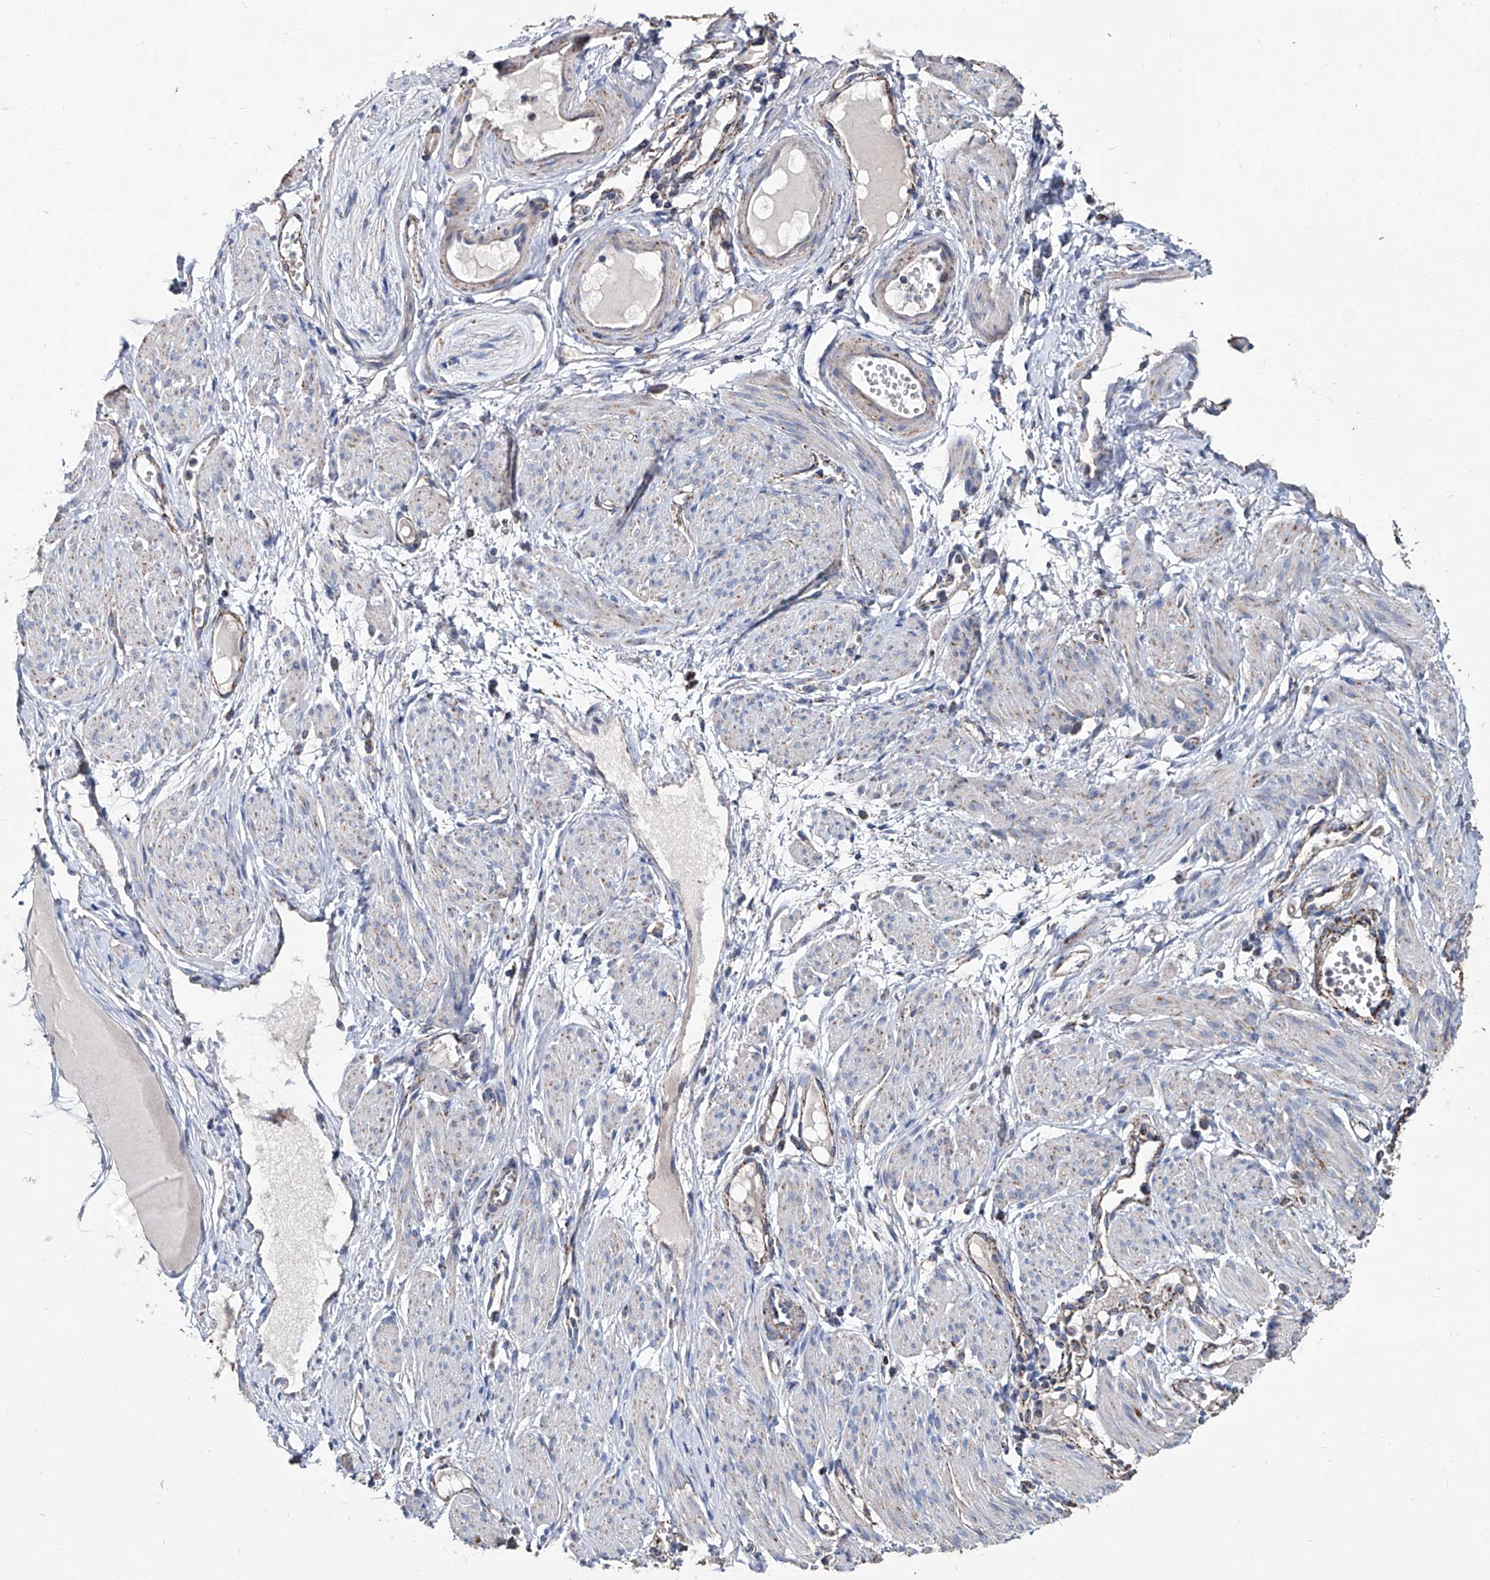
{"staining": {"intensity": "weak", "quantity": "25%-75%", "location": "cytoplasmic/membranous"}, "tissue": "adipose tissue", "cell_type": "Adipocytes", "image_type": "normal", "snomed": [{"axis": "morphology", "description": "Normal tissue, NOS"}, {"axis": "topography", "description": "Smooth muscle"}, {"axis": "topography", "description": "Peripheral nerve tissue"}], "caption": "Protein staining reveals weak cytoplasmic/membranous positivity in approximately 25%-75% of adipocytes in unremarkable adipose tissue.", "gene": "NHS", "patient": {"sex": "female", "age": 39}}